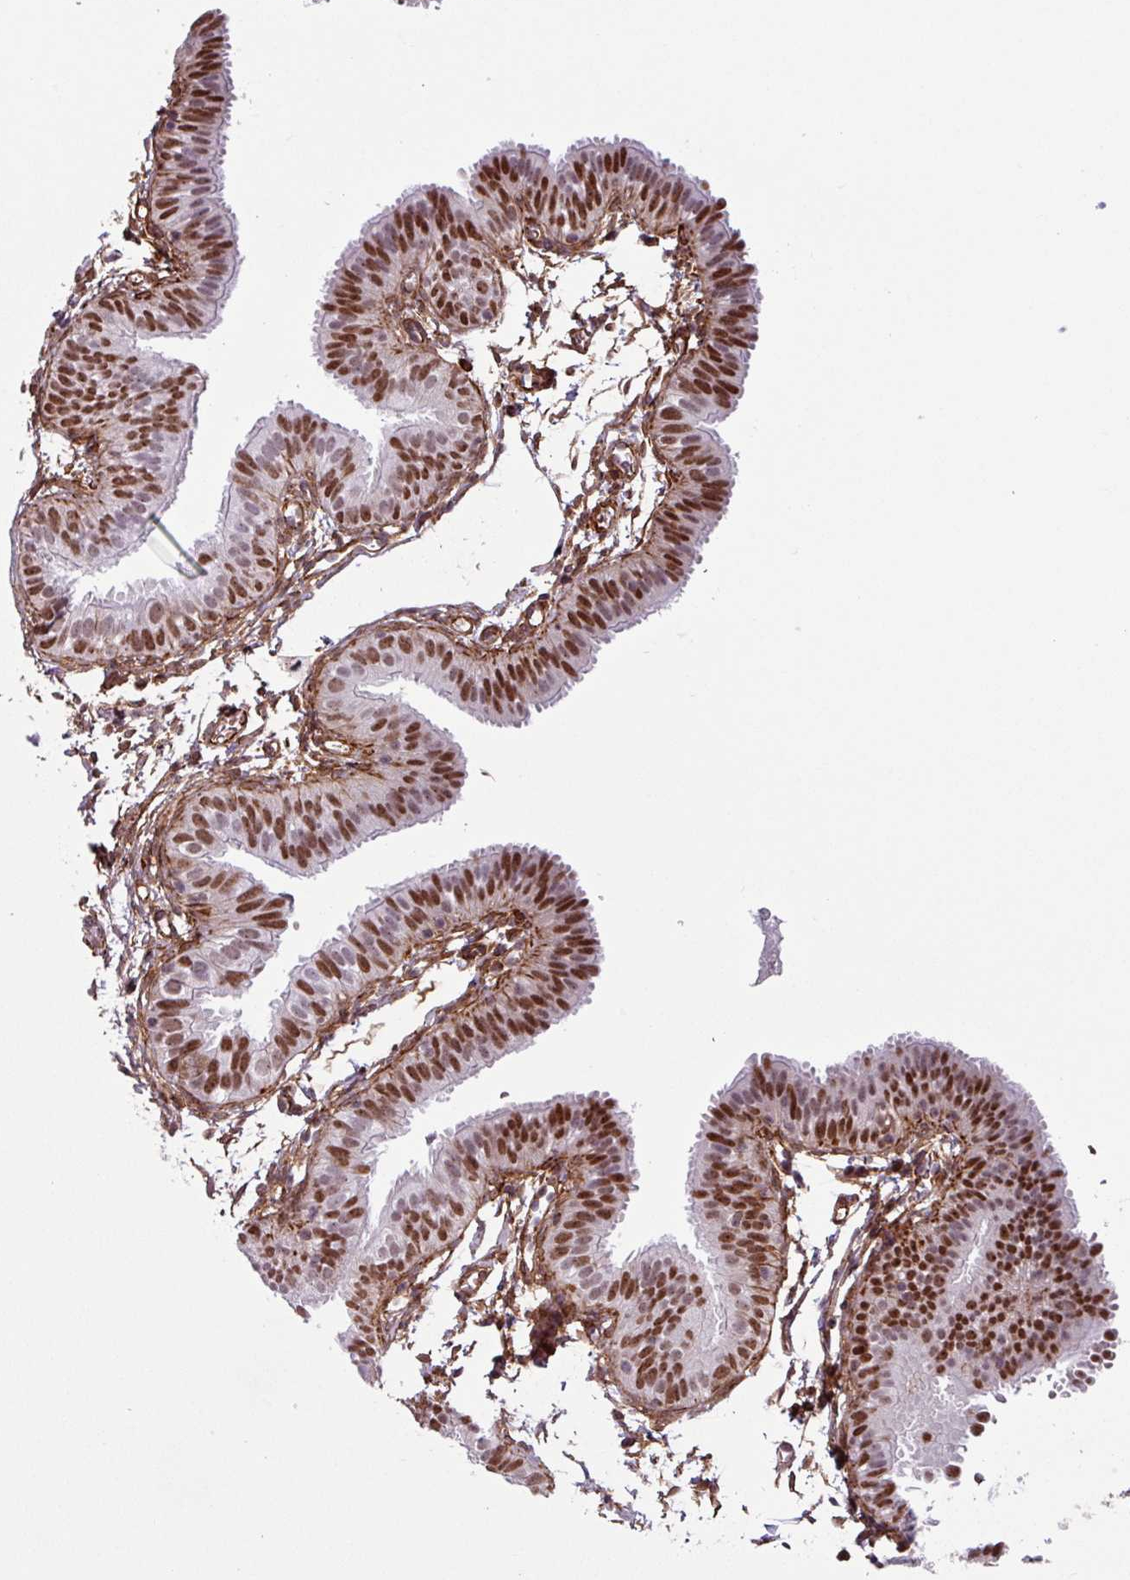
{"staining": {"intensity": "strong", "quantity": ">75%", "location": "nuclear"}, "tissue": "fallopian tube", "cell_type": "Glandular cells", "image_type": "normal", "snomed": [{"axis": "morphology", "description": "Normal tissue, NOS"}, {"axis": "topography", "description": "Fallopian tube"}], "caption": "Brown immunohistochemical staining in normal fallopian tube displays strong nuclear staining in approximately >75% of glandular cells. The staining is performed using DAB brown chromogen to label protein expression. The nuclei are counter-stained blue using hematoxylin.", "gene": "CHD3", "patient": {"sex": "female", "age": 35}}